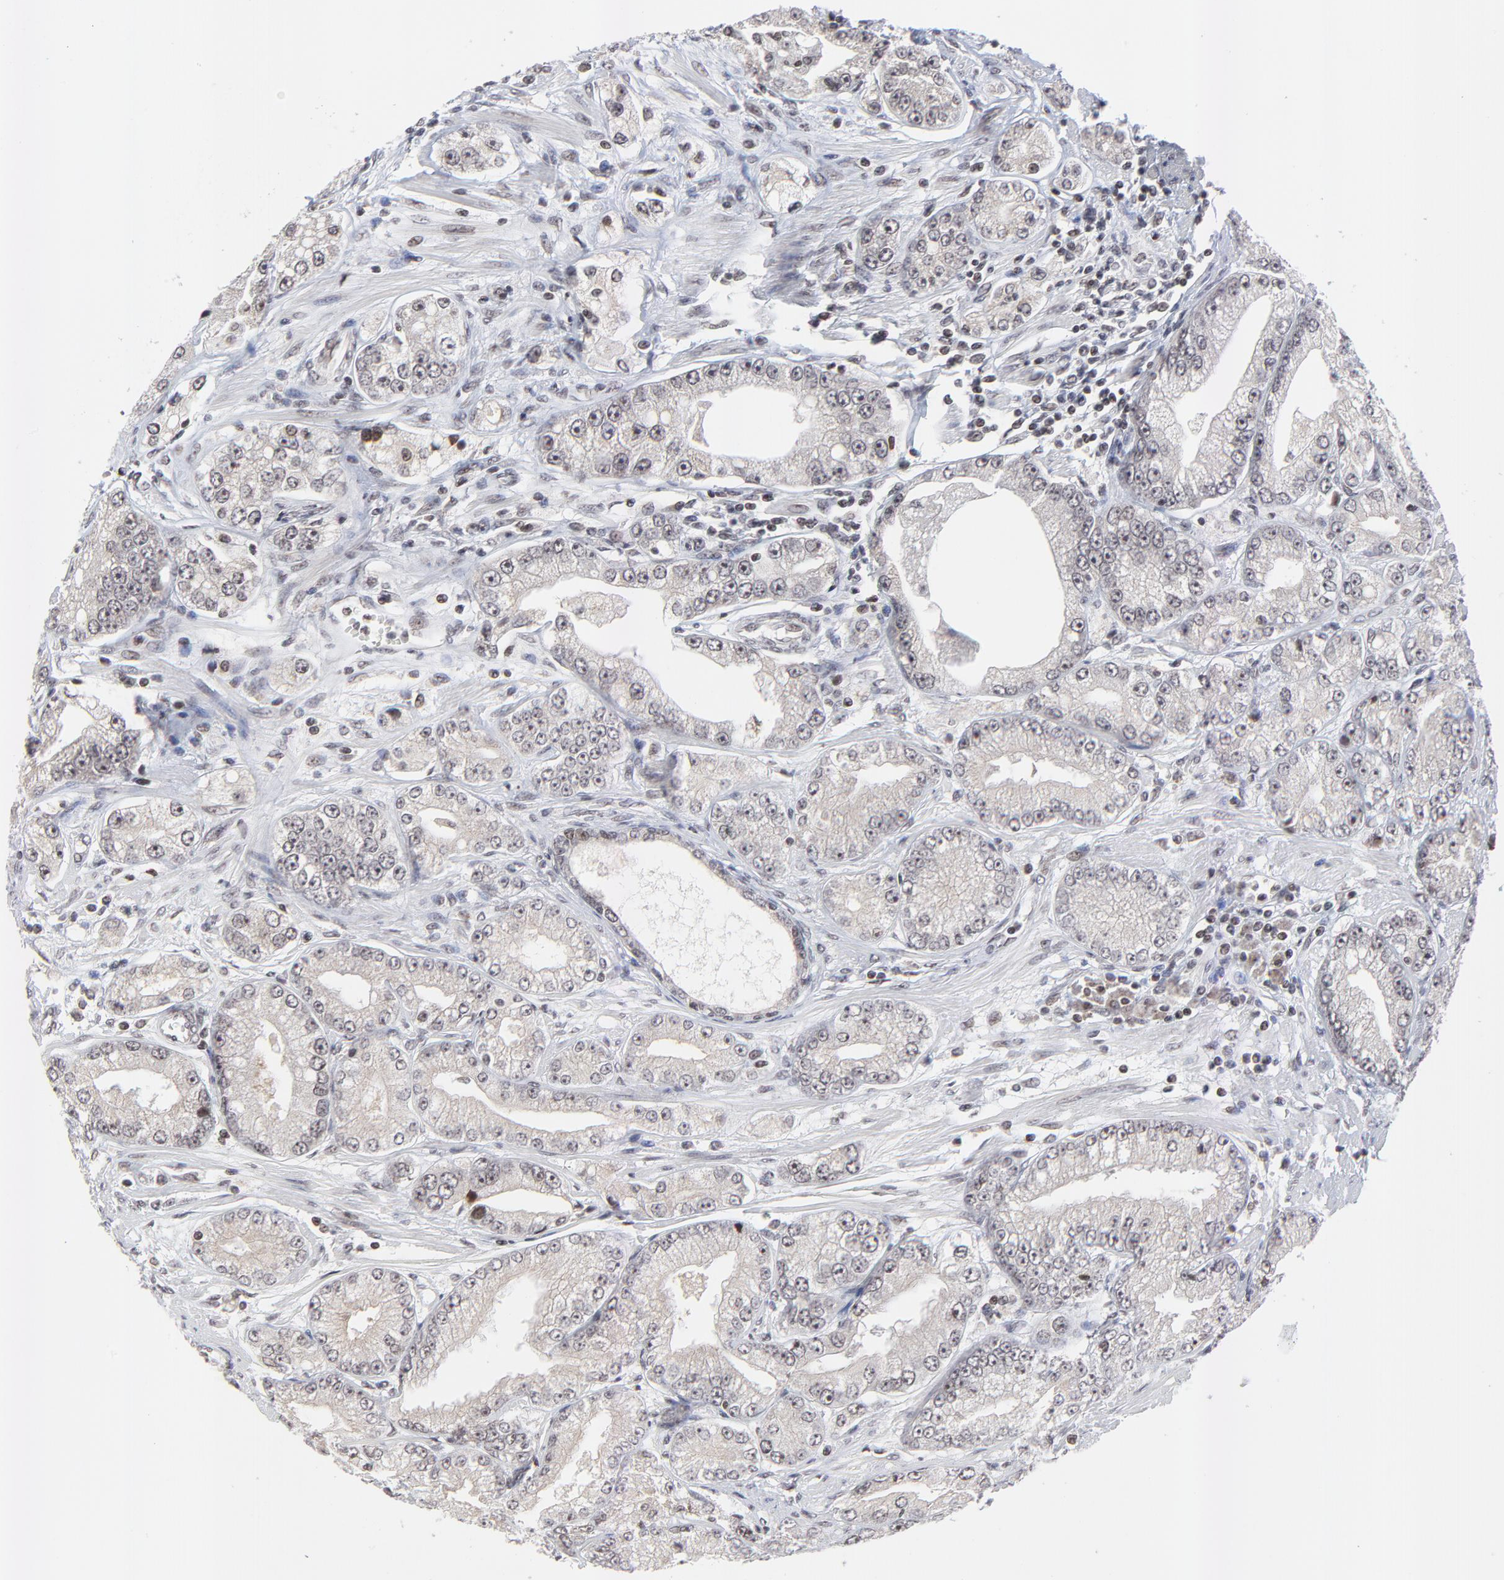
{"staining": {"intensity": "weak", "quantity": ">75%", "location": "cytoplasmic/membranous,nuclear"}, "tissue": "prostate cancer", "cell_type": "Tumor cells", "image_type": "cancer", "snomed": [{"axis": "morphology", "description": "Adenocarcinoma, Medium grade"}, {"axis": "topography", "description": "Prostate"}], "caption": "Immunohistochemistry (IHC) staining of medium-grade adenocarcinoma (prostate), which exhibits low levels of weak cytoplasmic/membranous and nuclear staining in approximately >75% of tumor cells indicating weak cytoplasmic/membranous and nuclear protein staining. The staining was performed using DAB (3,3'-diaminobenzidine) (brown) for protein detection and nuclei were counterstained in hematoxylin (blue).", "gene": "ZNF777", "patient": {"sex": "male", "age": 72}}